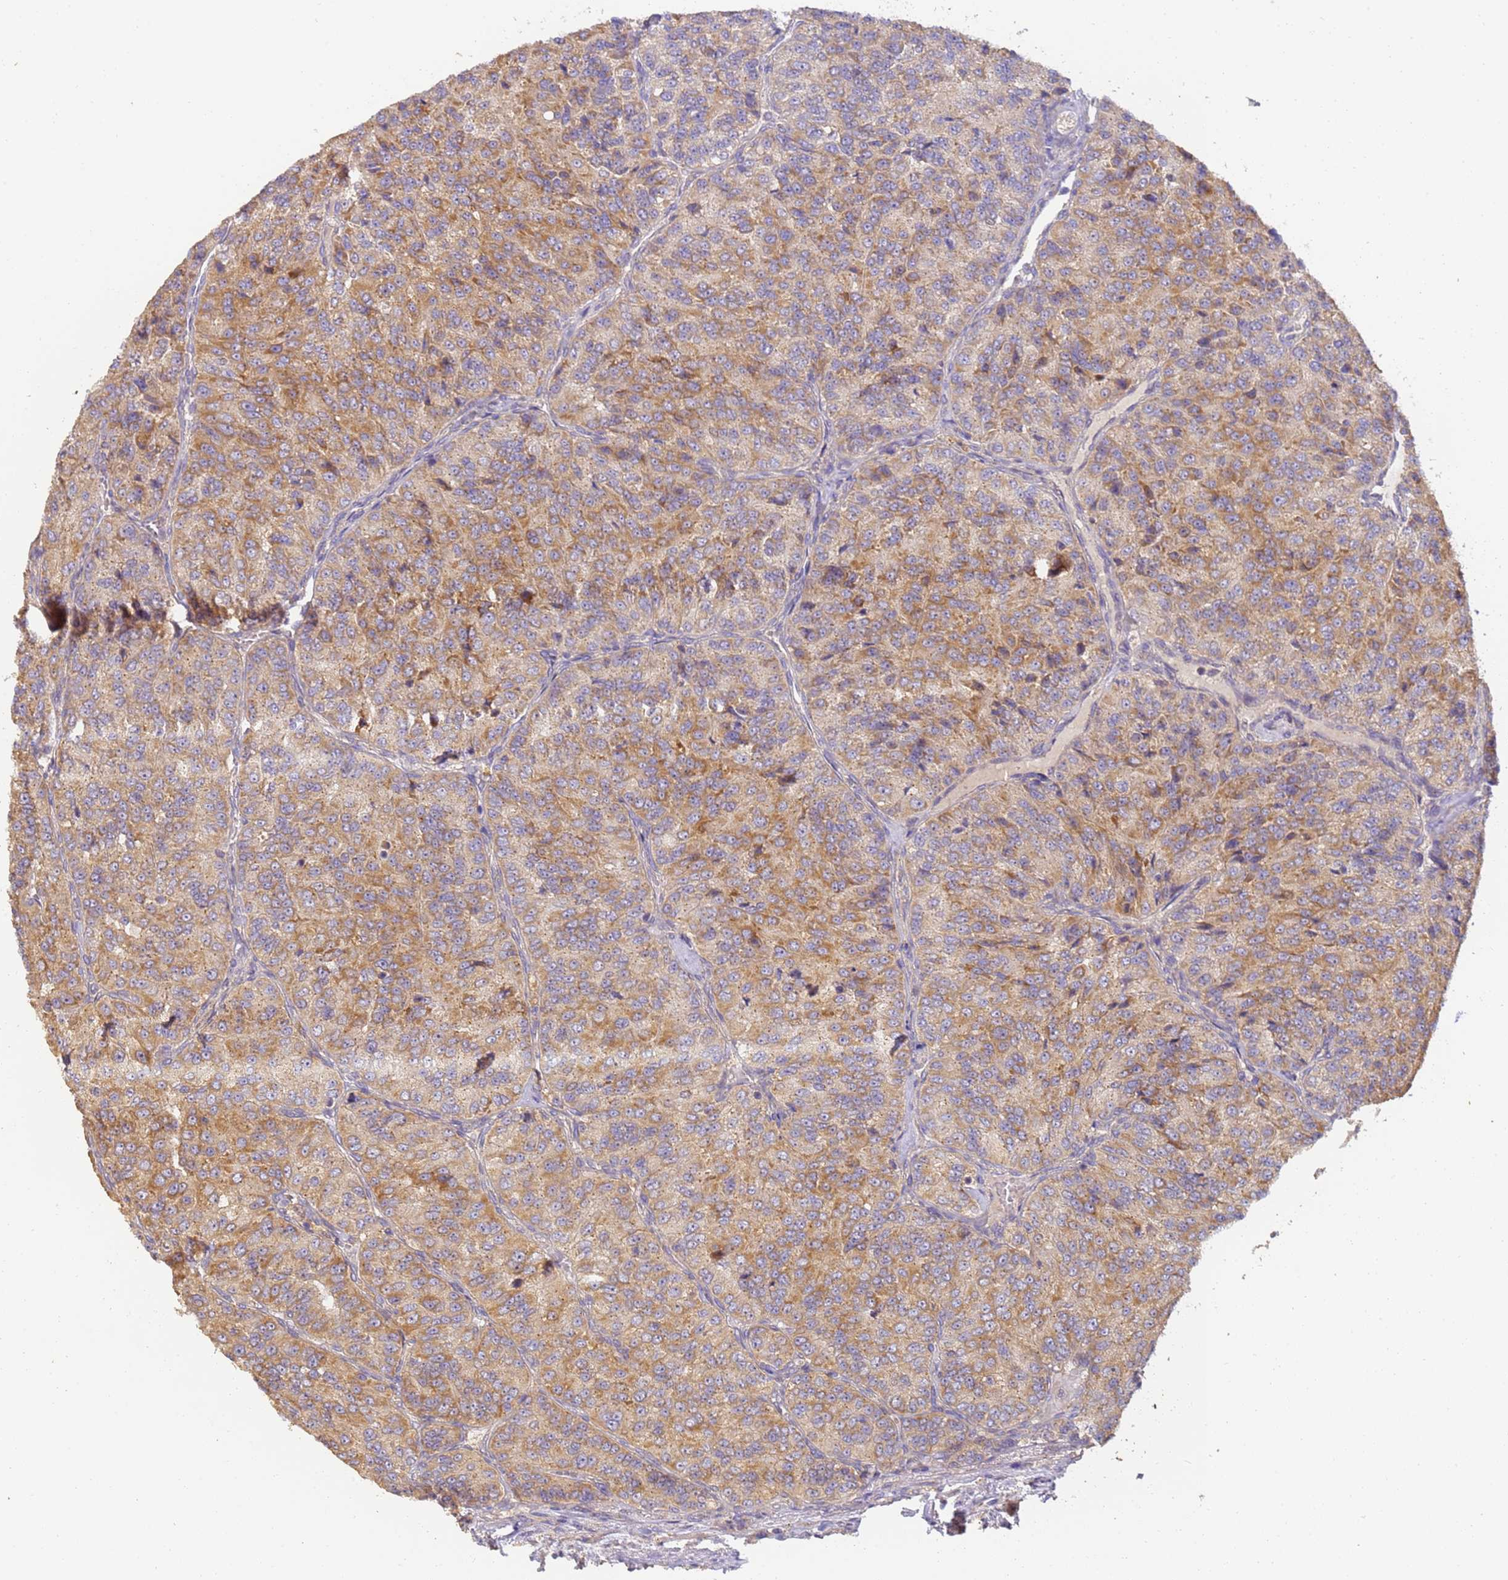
{"staining": {"intensity": "moderate", "quantity": ">75%", "location": "cytoplasmic/membranous"}, "tissue": "renal cancer", "cell_type": "Tumor cells", "image_type": "cancer", "snomed": [{"axis": "morphology", "description": "Adenocarcinoma, NOS"}, {"axis": "topography", "description": "Kidney"}], "caption": "Immunohistochemistry (IHC) of renal cancer displays medium levels of moderate cytoplasmic/membranous expression in about >75% of tumor cells. The protein is stained brown, and the nuclei are stained in blue (DAB IHC with brightfield microscopy, high magnification).", "gene": "TIGAR", "patient": {"sex": "female", "age": 63}}